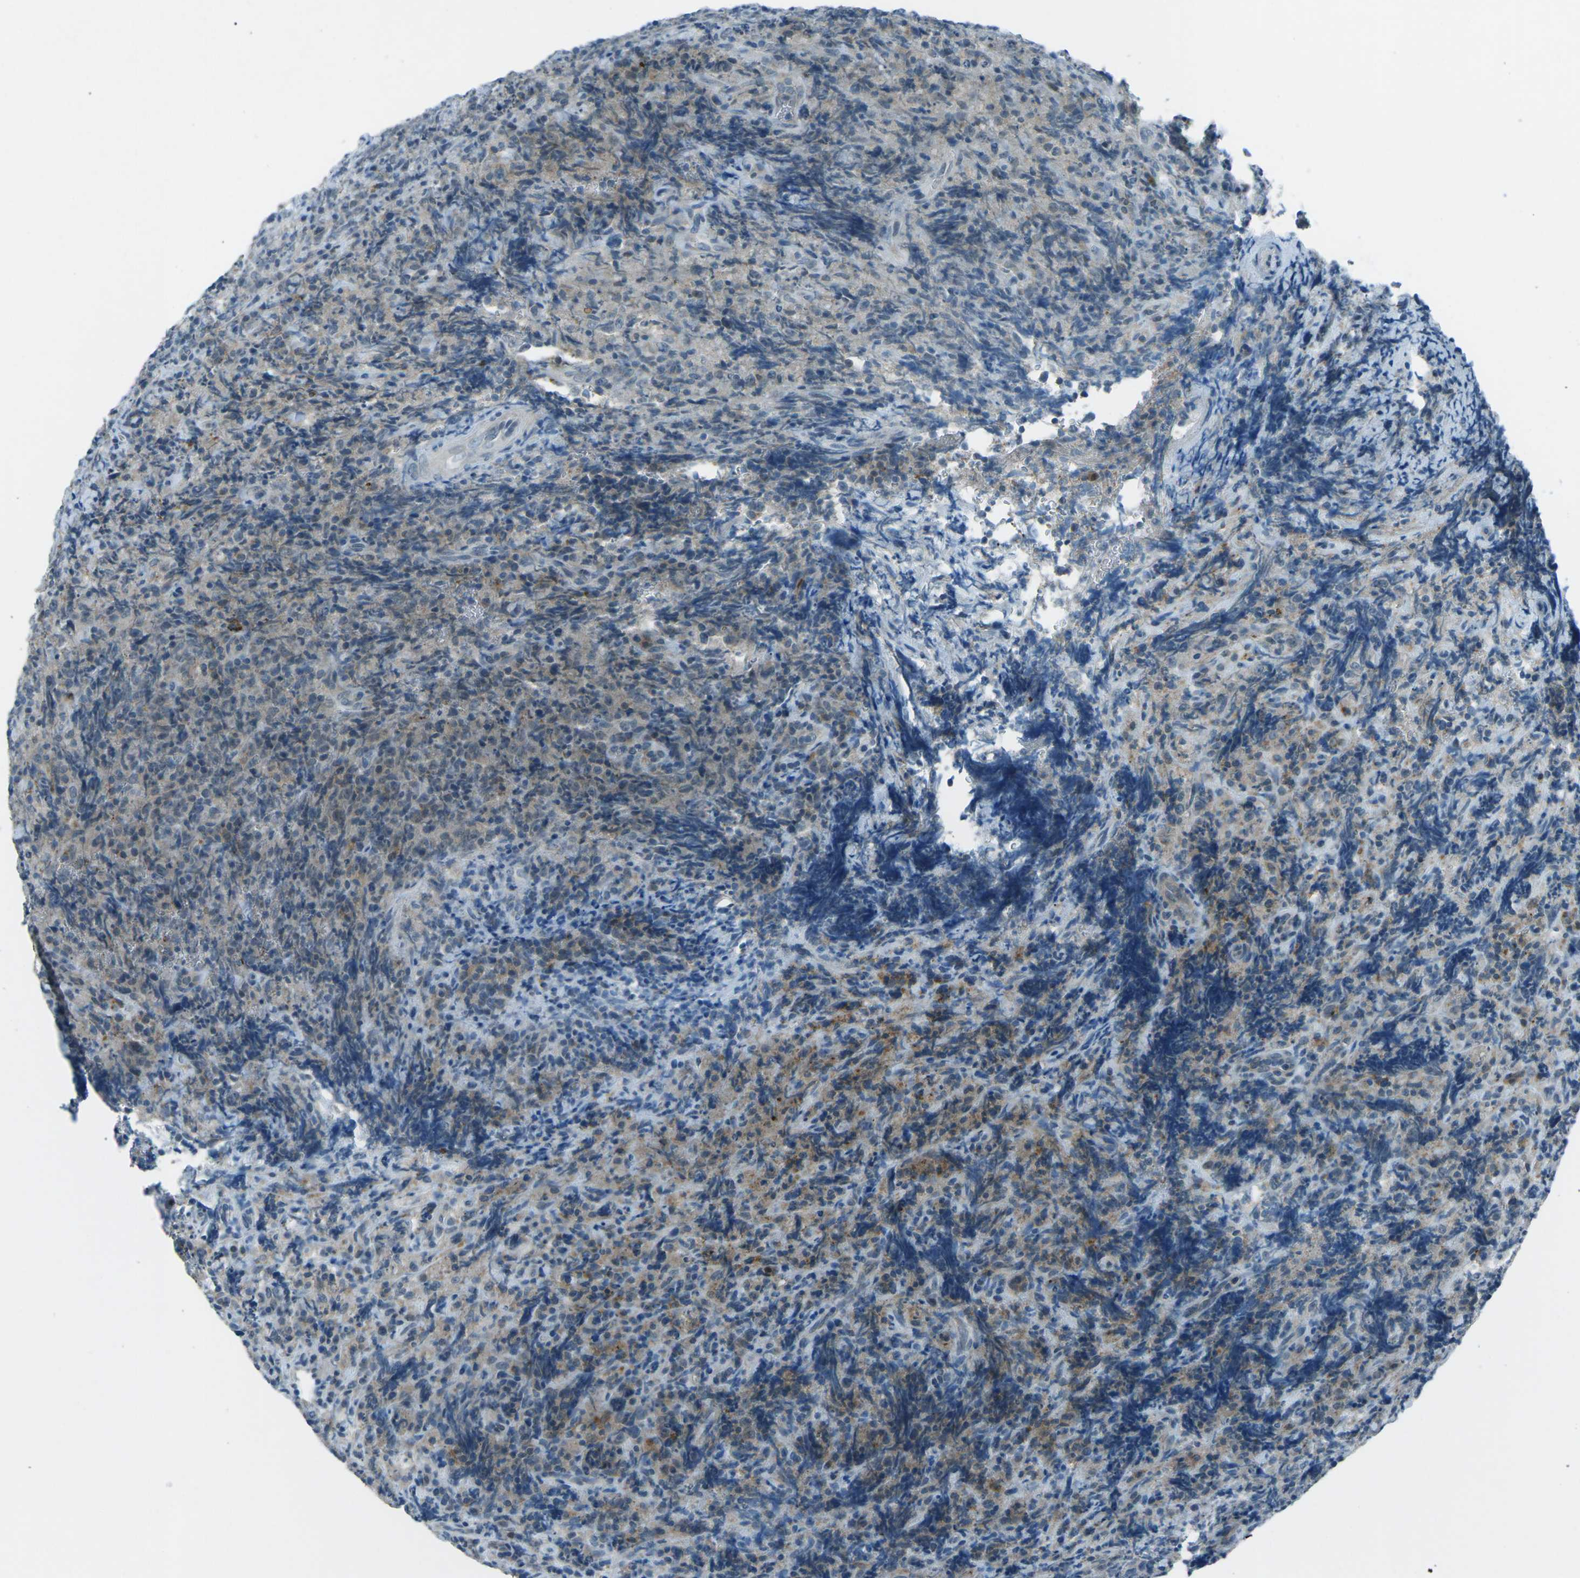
{"staining": {"intensity": "weak", "quantity": "25%-75%", "location": "cytoplasmic/membranous"}, "tissue": "lymphoma", "cell_type": "Tumor cells", "image_type": "cancer", "snomed": [{"axis": "morphology", "description": "Malignant lymphoma, non-Hodgkin's type, High grade"}, {"axis": "topography", "description": "Tonsil"}], "caption": "Immunohistochemical staining of human malignant lymphoma, non-Hodgkin's type (high-grade) reveals weak cytoplasmic/membranous protein staining in approximately 25%-75% of tumor cells.", "gene": "PRKCA", "patient": {"sex": "female", "age": 36}}